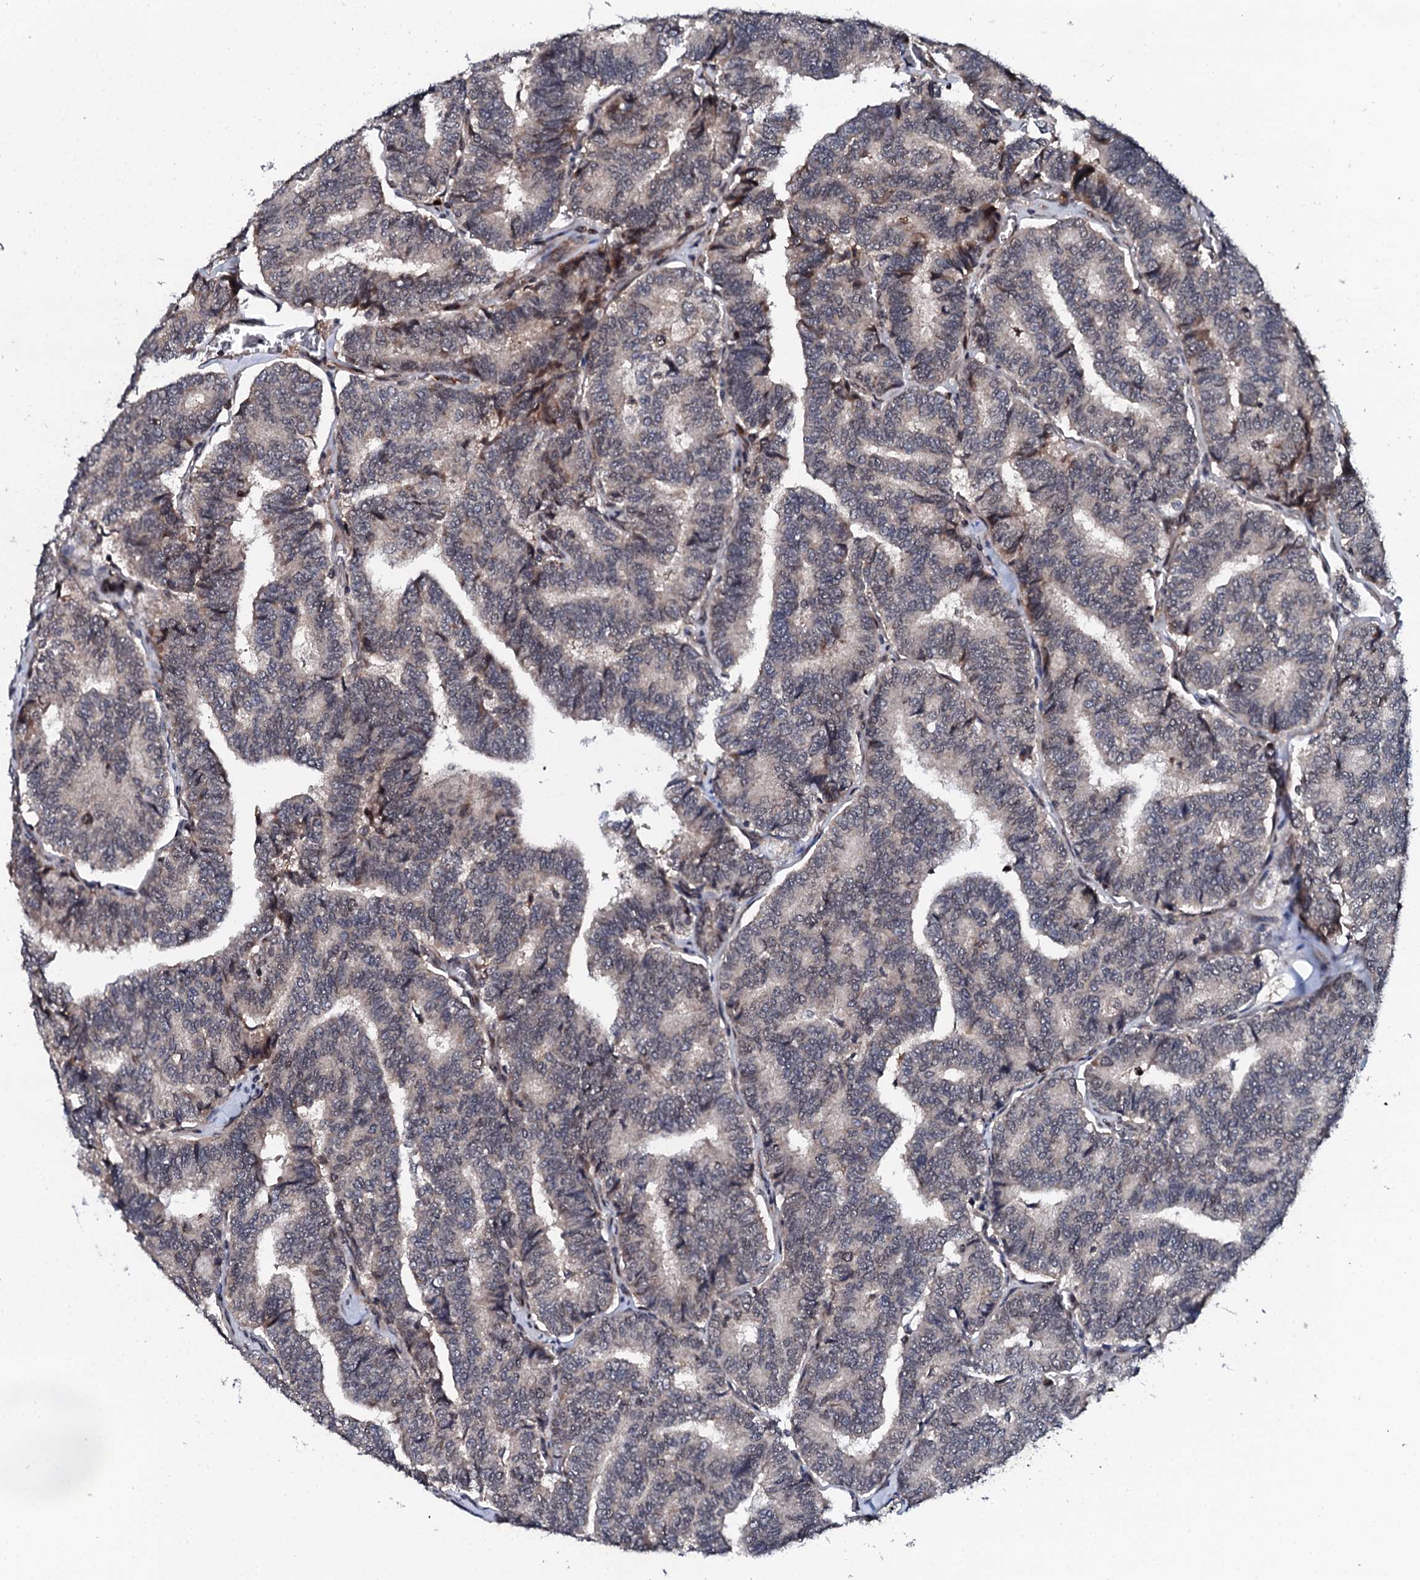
{"staining": {"intensity": "weak", "quantity": "25%-75%", "location": "cytoplasmic/membranous"}, "tissue": "thyroid cancer", "cell_type": "Tumor cells", "image_type": "cancer", "snomed": [{"axis": "morphology", "description": "Papillary adenocarcinoma, NOS"}, {"axis": "topography", "description": "Thyroid gland"}], "caption": "Papillary adenocarcinoma (thyroid) stained for a protein reveals weak cytoplasmic/membranous positivity in tumor cells.", "gene": "FAM111A", "patient": {"sex": "female", "age": 35}}